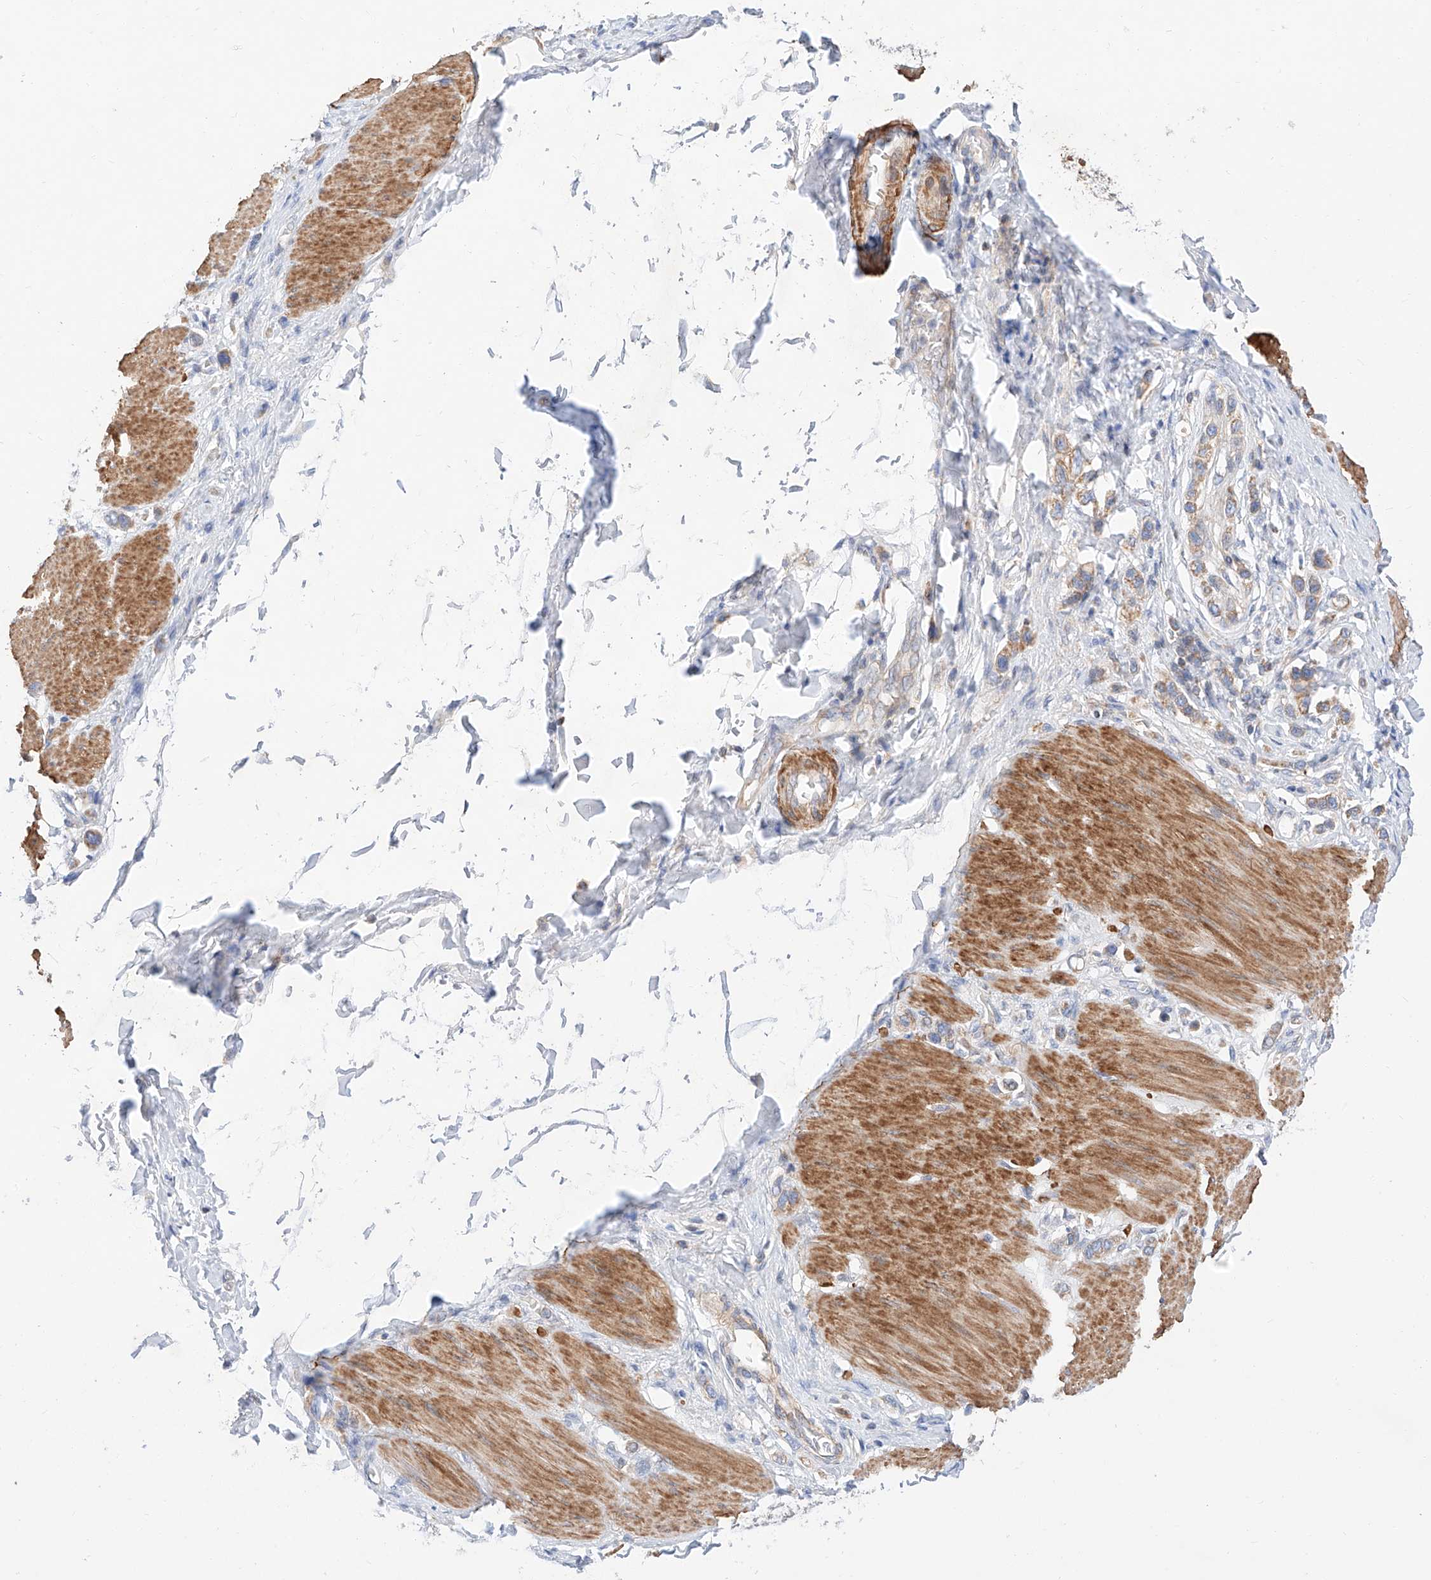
{"staining": {"intensity": "weak", "quantity": "<25%", "location": "cytoplasmic/membranous"}, "tissue": "stomach cancer", "cell_type": "Tumor cells", "image_type": "cancer", "snomed": [{"axis": "morphology", "description": "Adenocarcinoma, NOS"}, {"axis": "topography", "description": "Stomach"}], "caption": "Stomach adenocarcinoma was stained to show a protein in brown. There is no significant staining in tumor cells. (Immunohistochemistry (ihc), brightfield microscopy, high magnification).", "gene": "C6orf118", "patient": {"sex": "female", "age": 65}}